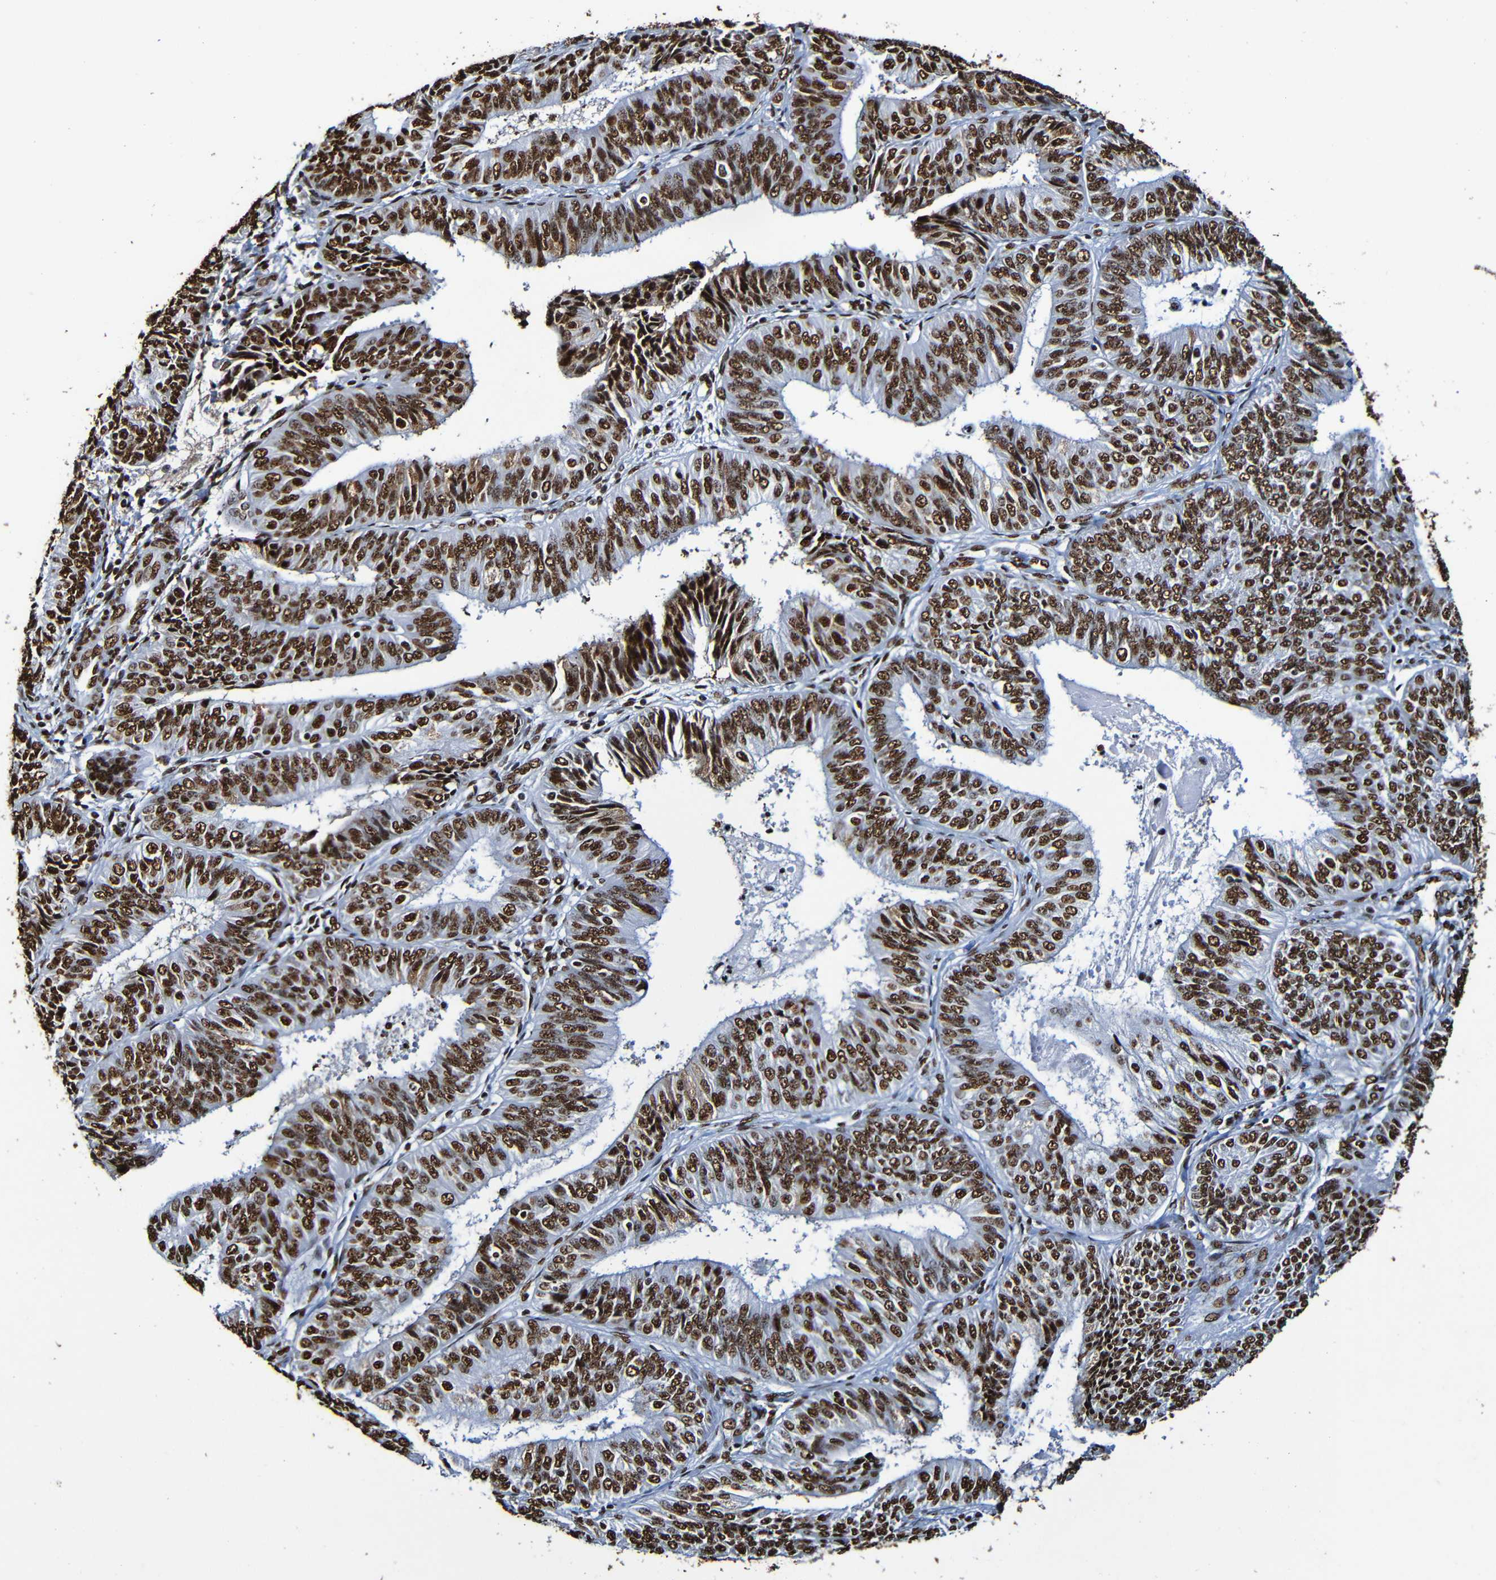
{"staining": {"intensity": "strong", "quantity": ">75%", "location": "nuclear"}, "tissue": "endometrial cancer", "cell_type": "Tumor cells", "image_type": "cancer", "snomed": [{"axis": "morphology", "description": "Adenocarcinoma, NOS"}, {"axis": "topography", "description": "Endometrium"}], "caption": "This image displays IHC staining of endometrial adenocarcinoma, with high strong nuclear positivity in approximately >75% of tumor cells.", "gene": "SRSF3", "patient": {"sex": "female", "age": 58}}